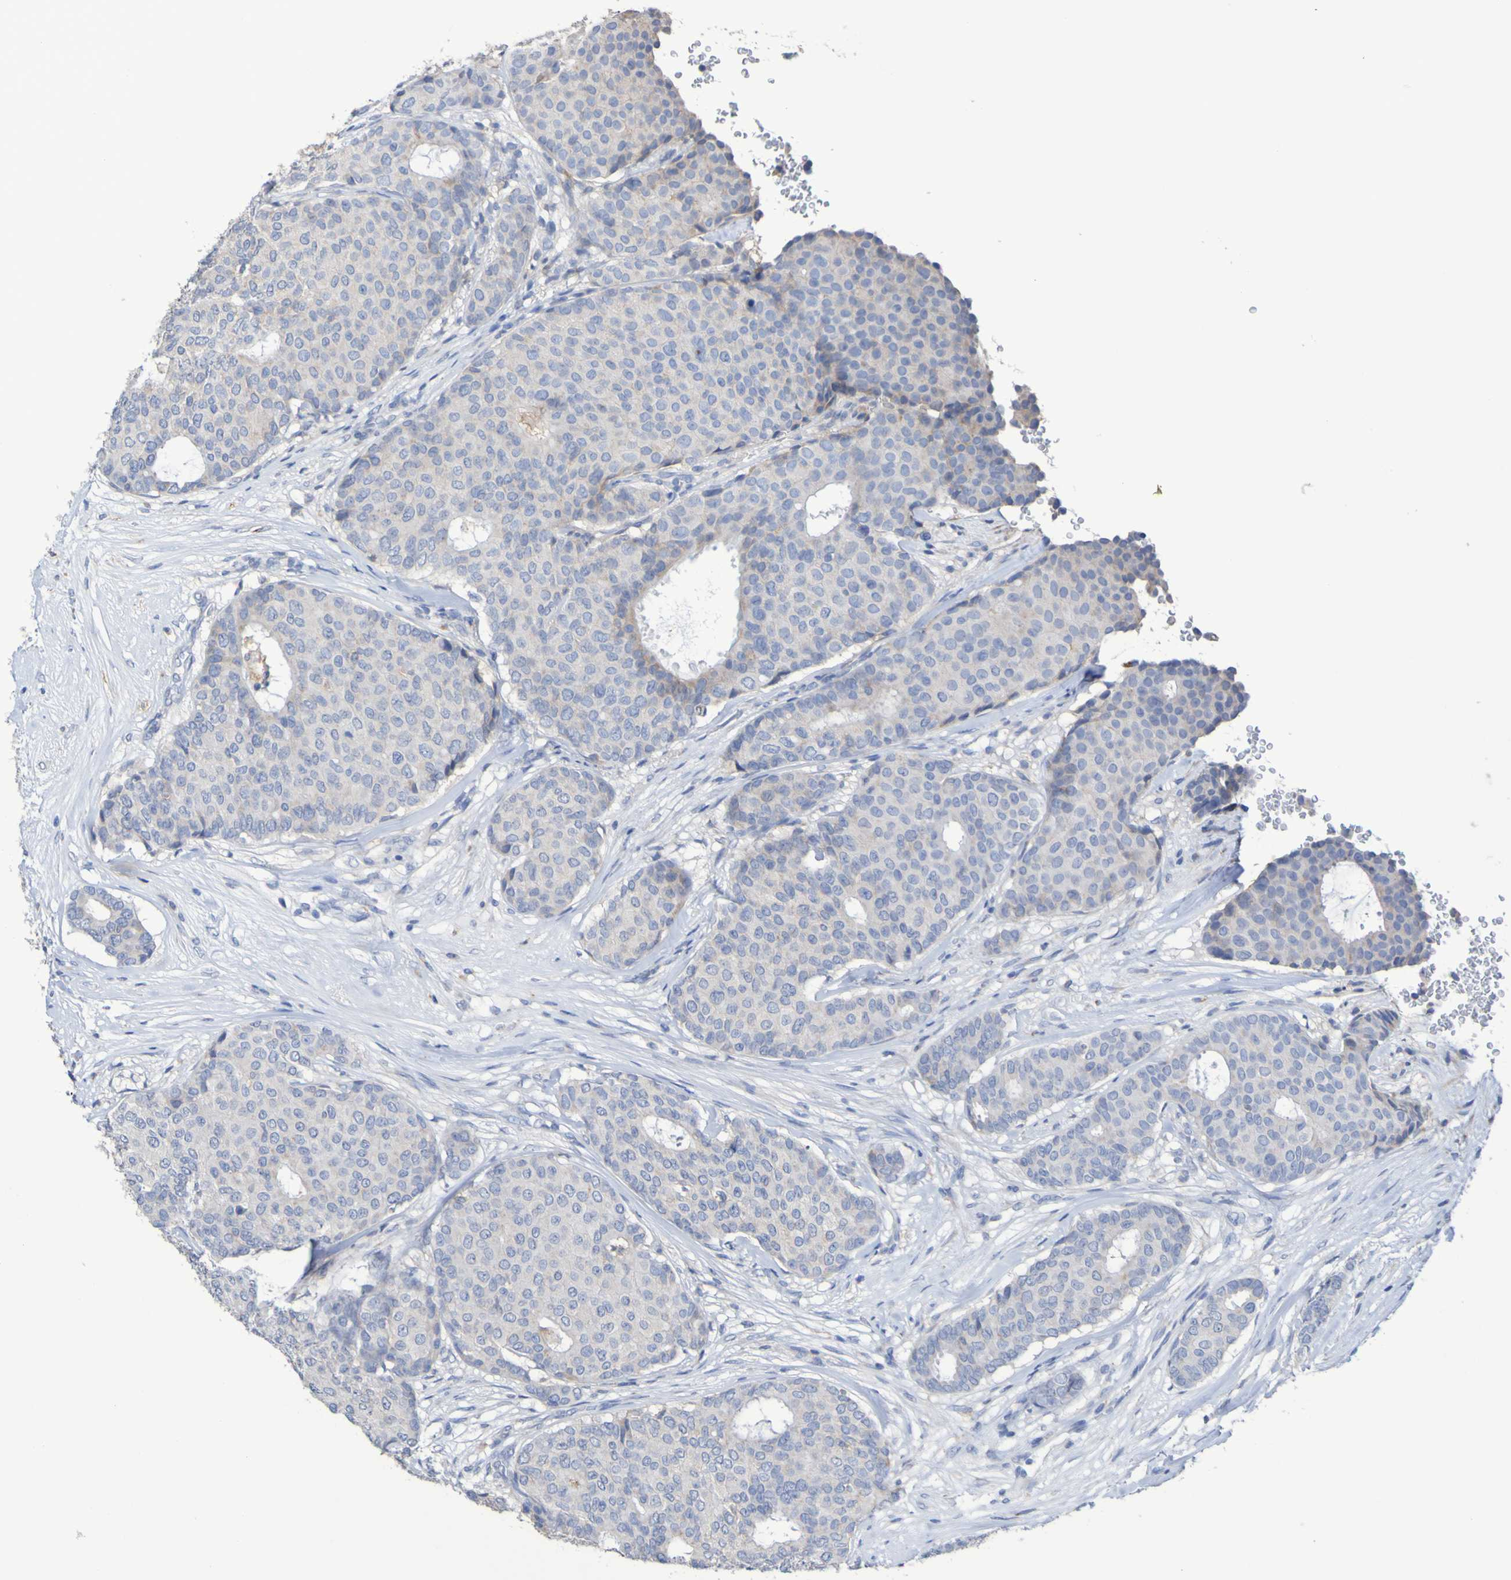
{"staining": {"intensity": "negative", "quantity": "none", "location": "none"}, "tissue": "breast cancer", "cell_type": "Tumor cells", "image_type": "cancer", "snomed": [{"axis": "morphology", "description": "Duct carcinoma"}, {"axis": "topography", "description": "Breast"}], "caption": "Micrograph shows no protein positivity in tumor cells of breast intraductal carcinoma tissue. (DAB (3,3'-diaminobenzidine) immunohistochemistry (IHC) visualized using brightfield microscopy, high magnification).", "gene": "SLC3A2", "patient": {"sex": "female", "age": 75}}